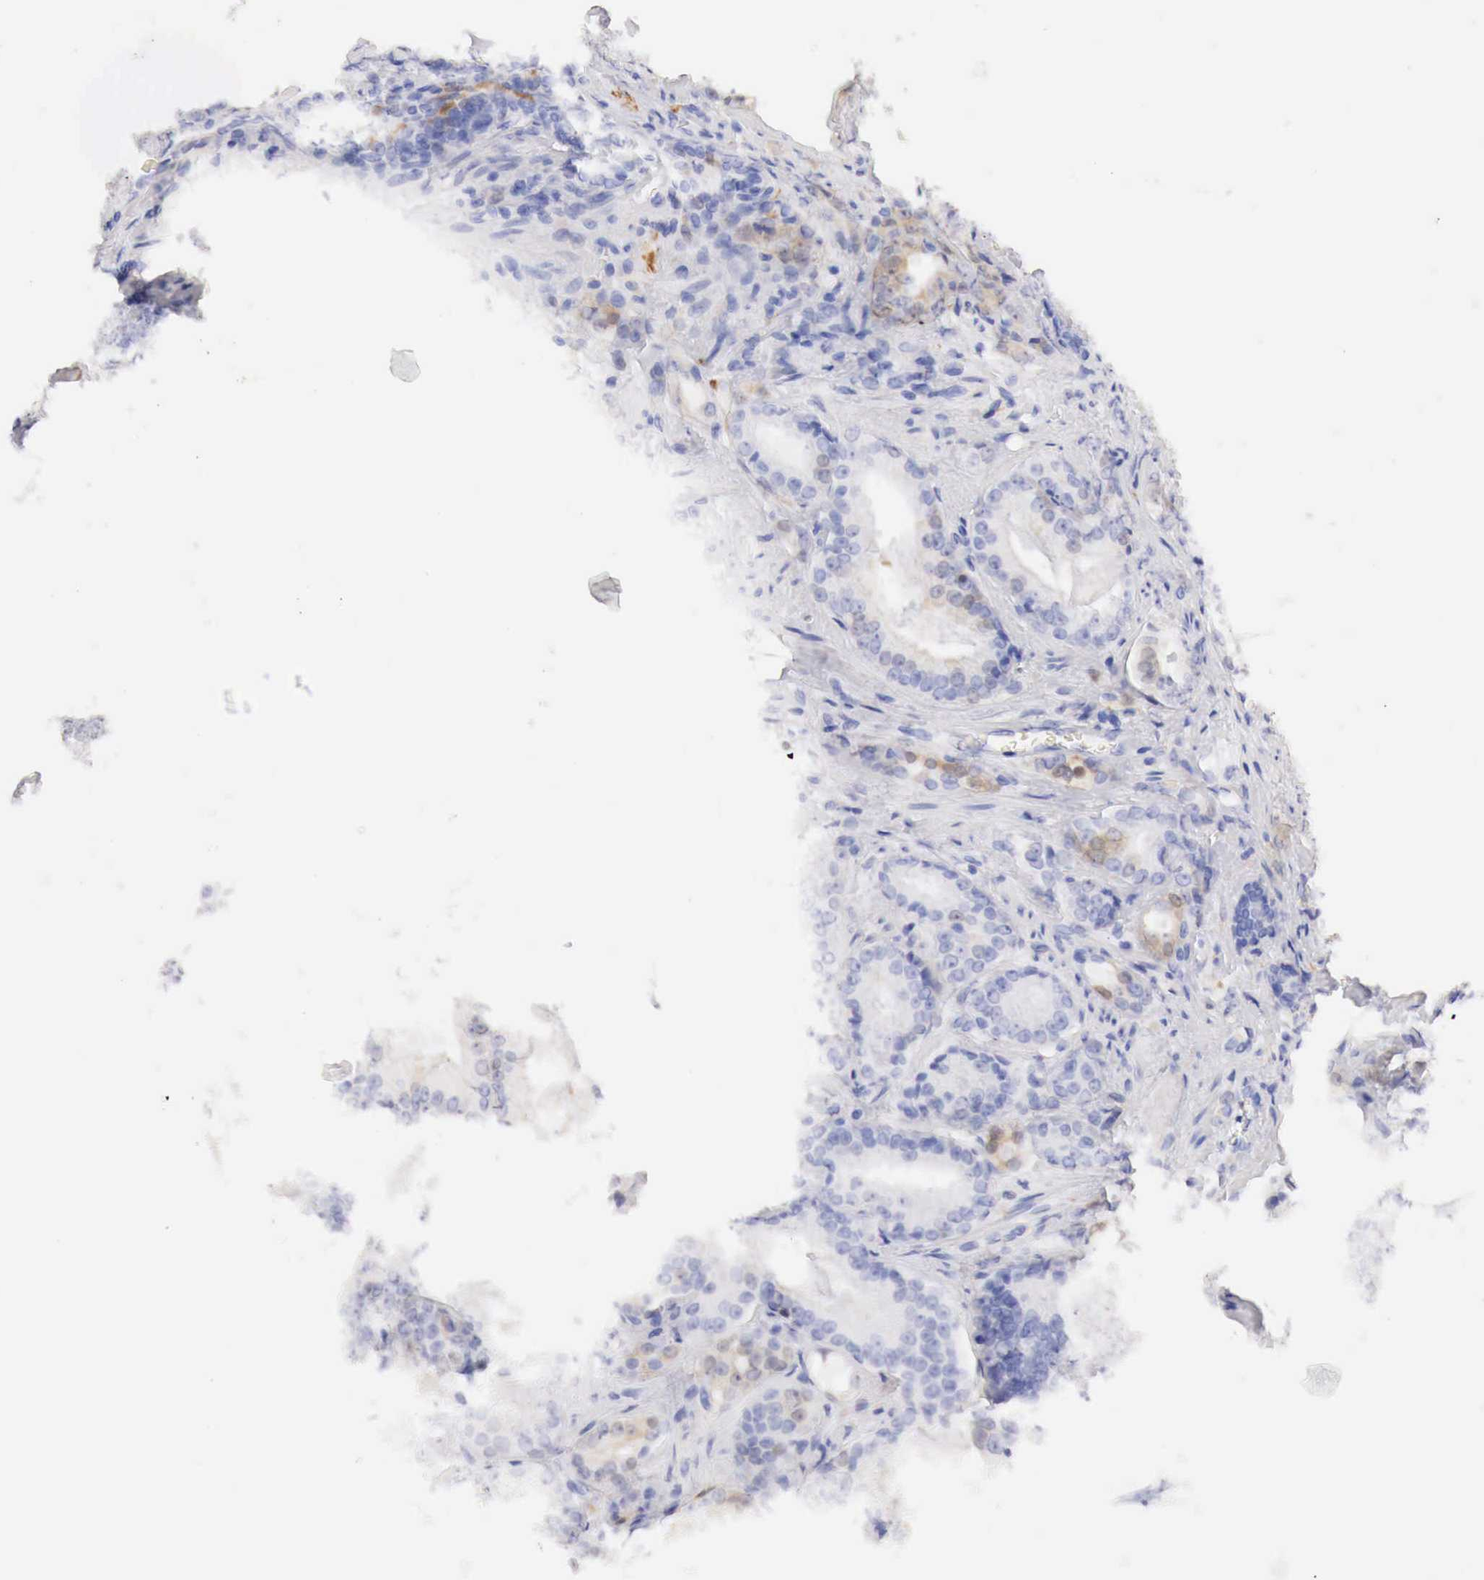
{"staining": {"intensity": "weak", "quantity": "<25%", "location": "cytoplasmic/membranous"}, "tissue": "prostate cancer", "cell_type": "Tumor cells", "image_type": "cancer", "snomed": [{"axis": "morphology", "description": "Adenocarcinoma, Medium grade"}, {"axis": "topography", "description": "Prostate"}], "caption": "IHC of adenocarcinoma (medium-grade) (prostate) demonstrates no staining in tumor cells. The staining is performed using DAB (3,3'-diaminobenzidine) brown chromogen with nuclei counter-stained in using hematoxylin.", "gene": "CDKN2A", "patient": {"sex": "male", "age": 68}}